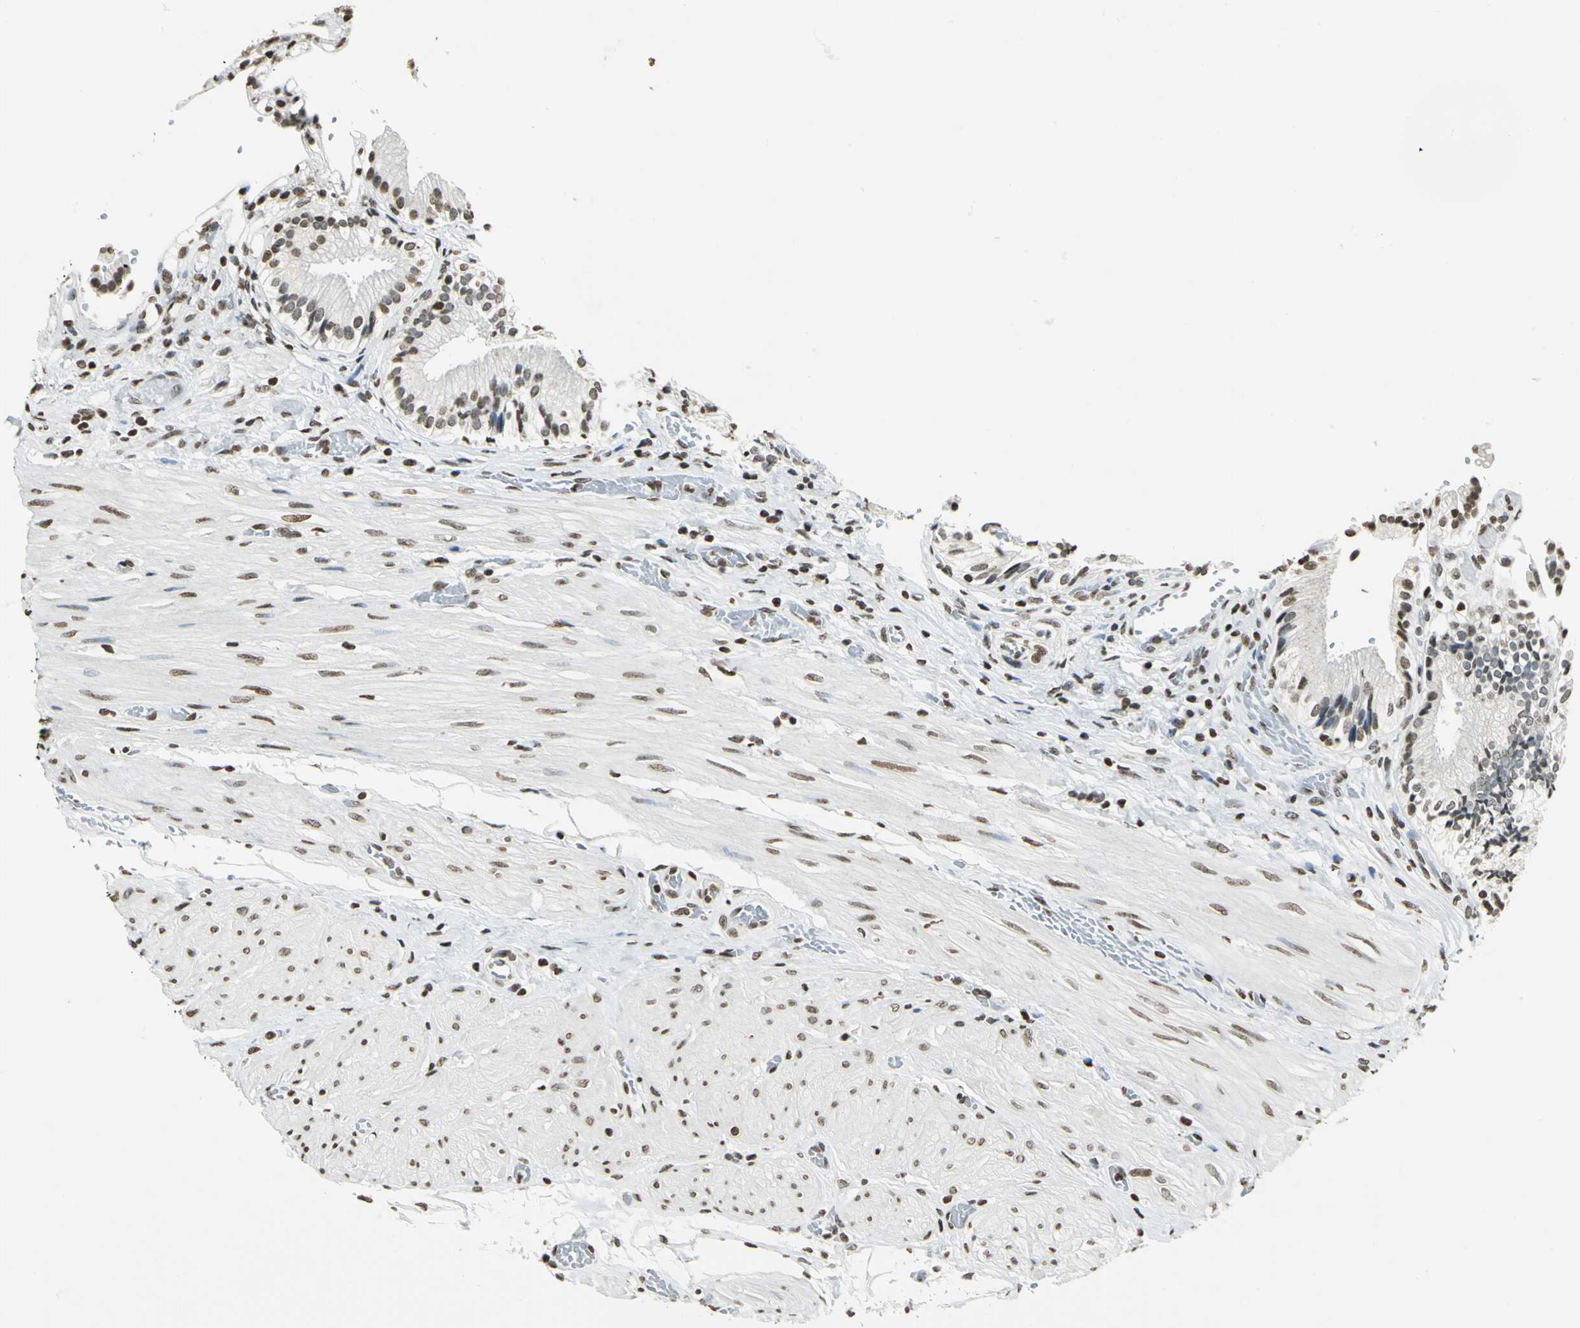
{"staining": {"intensity": "strong", "quantity": ">75%", "location": "nuclear"}, "tissue": "gallbladder", "cell_type": "Glandular cells", "image_type": "normal", "snomed": [{"axis": "morphology", "description": "Normal tissue, NOS"}, {"axis": "topography", "description": "Gallbladder"}], "caption": "The micrograph displays immunohistochemical staining of normal gallbladder. There is strong nuclear expression is appreciated in approximately >75% of glandular cells.", "gene": "MCM4", "patient": {"sex": "male", "age": 65}}